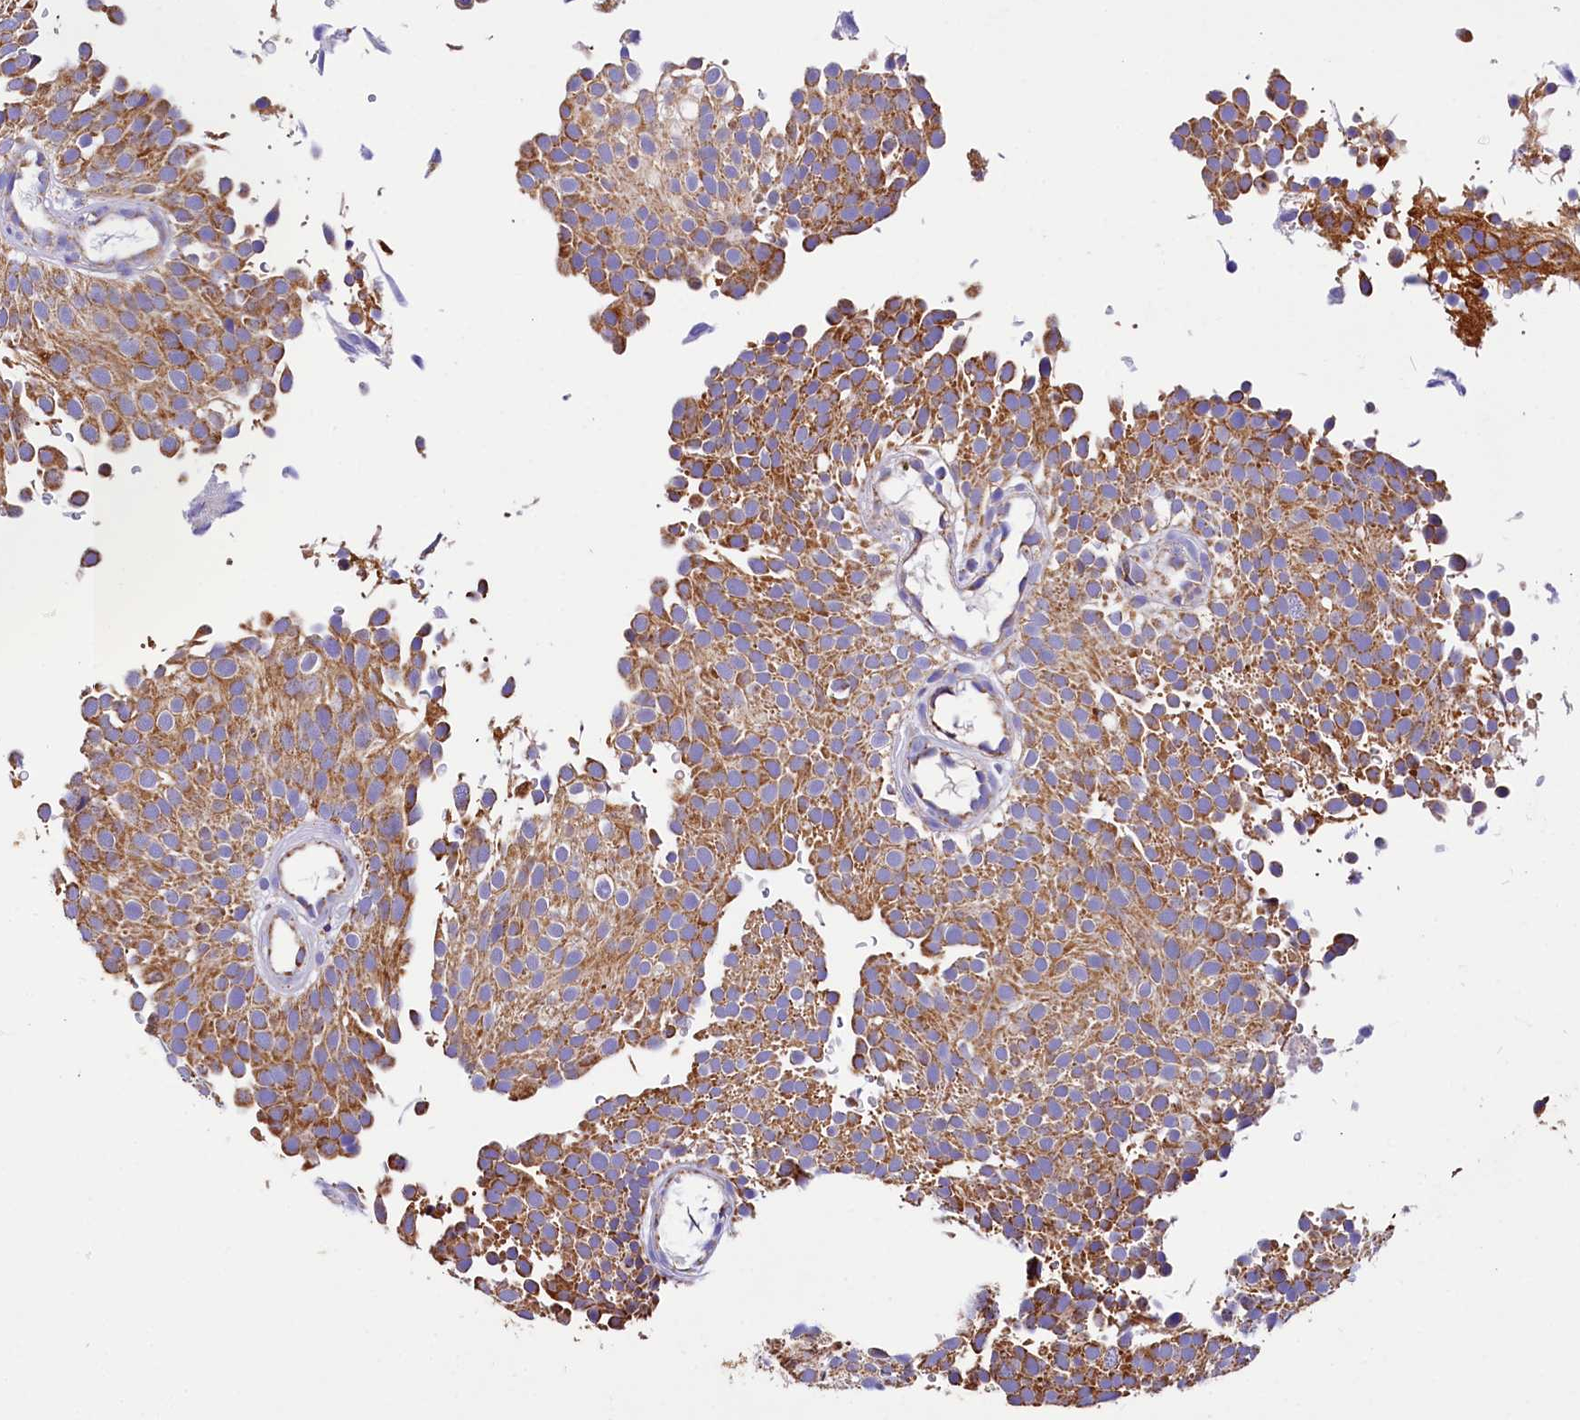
{"staining": {"intensity": "moderate", "quantity": ">75%", "location": "cytoplasmic/membranous"}, "tissue": "urothelial cancer", "cell_type": "Tumor cells", "image_type": "cancer", "snomed": [{"axis": "morphology", "description": "Urothelial carcinoma, Low grade"}, {"axis": "topography", "description": "Urinary bladder"}], "caption": "Immunohistochemistry staining of urothelial cancer, which shows medium levels of moderate cytoplasmic/membranous staining in approximately >75% of tumor cells indicating moderate cytoplasmic/membranous protein staining. The staining was performed using DAB (brown) for protein detection and nuclei were counterstained in hematoxylin (blue).", "gene": "TASOR2", "patient": {"sex": "male", "age": 78}}